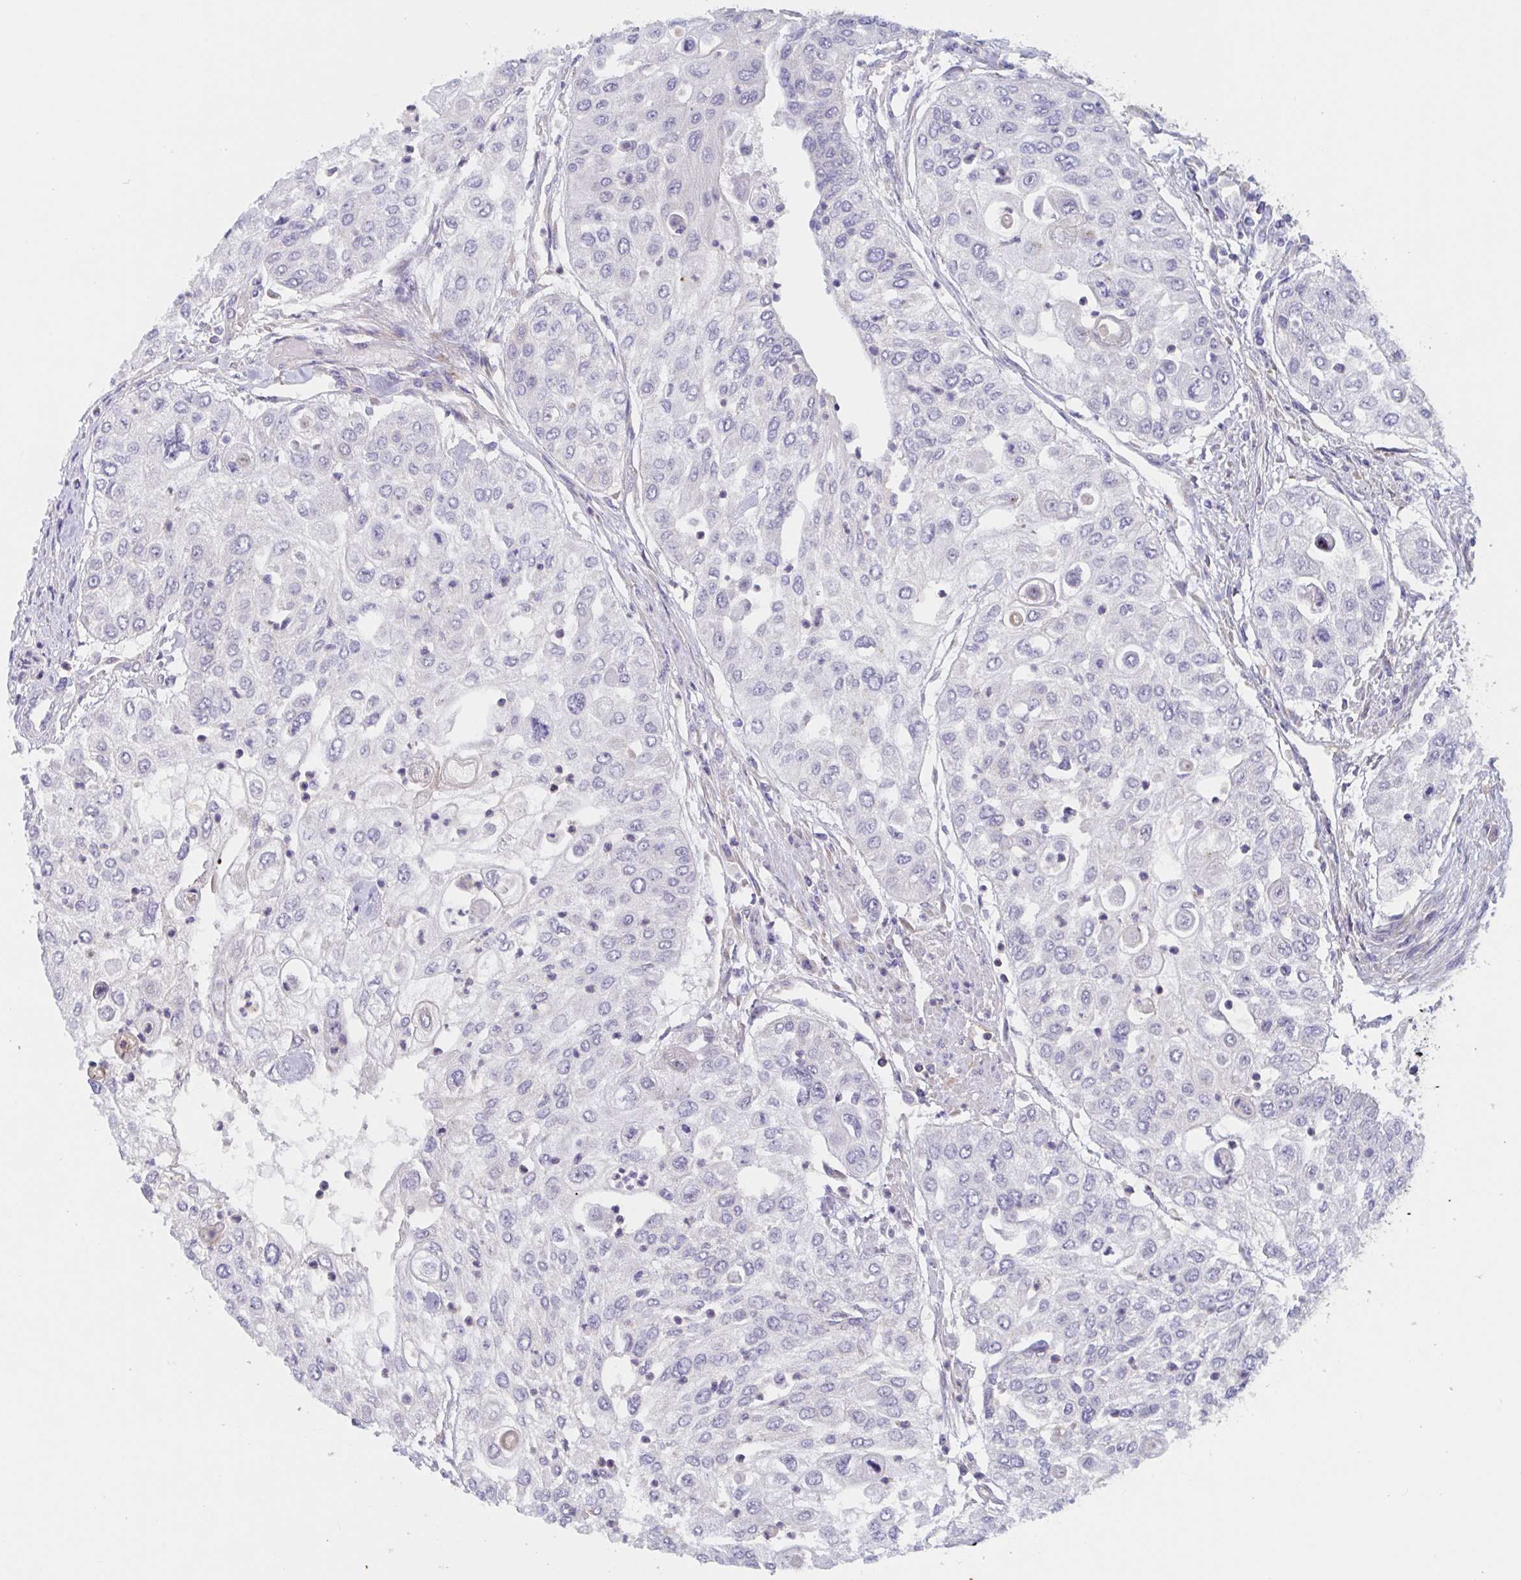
{"staining": {"intensity": "negative", "quantity": "none", "location": "none"}, "tissue": "urothelial cancer", "cell_type": "Tumor cells", "image_type": "cancer", "snomed": [{"axis": "morphology", "description": "Urothelial carcinoma, High grade"}, {"axis": "topography", "description": "Urinary bladder"}], "caption": "Human urothelial carcinoma (high-grade) stained for a protein using IHC shows no positivity in tumor cells.", "gene": "ST14", "patient": {"sex": "female", "age": 79}}